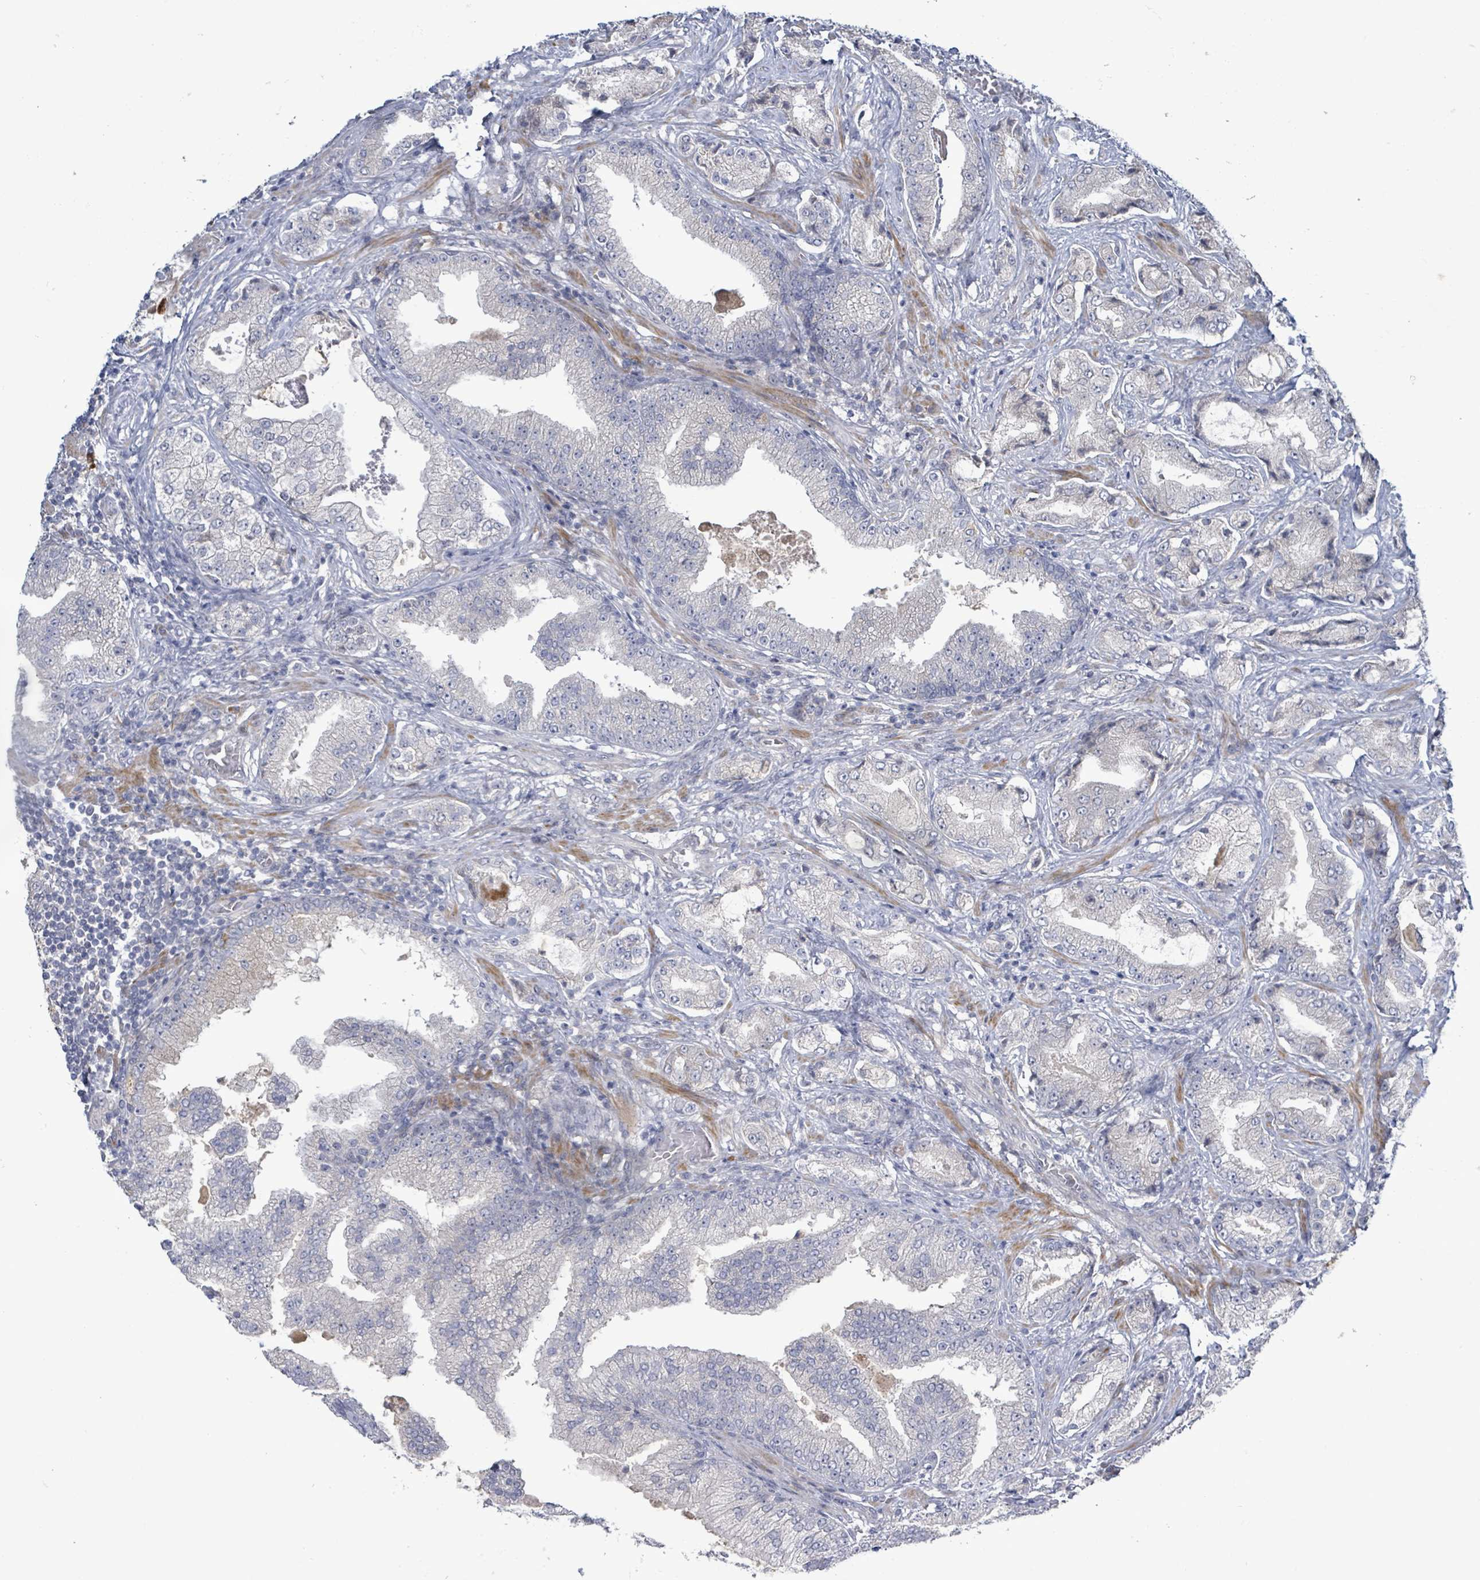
{"staining": {"intensity": "negative", "quantity": "none", "location": "none"}, "tissue": "prostate cancer", "cell_type": "Tumor cells", "image_type": "cancer", "snomed": [{"axis": "morphology", "description": "Adenocarcinoma, High grade"}, {"axis": "topography", "description": "Prostate"}], "caption": "This is an immunohistochemistry (IHC) histopathology image of human prostate cancer (high-grade adenocarcinoma). There is no staining in tumor cells.", "gene": "SLIT3", "patient": {"sex": "male", "age": 68}}